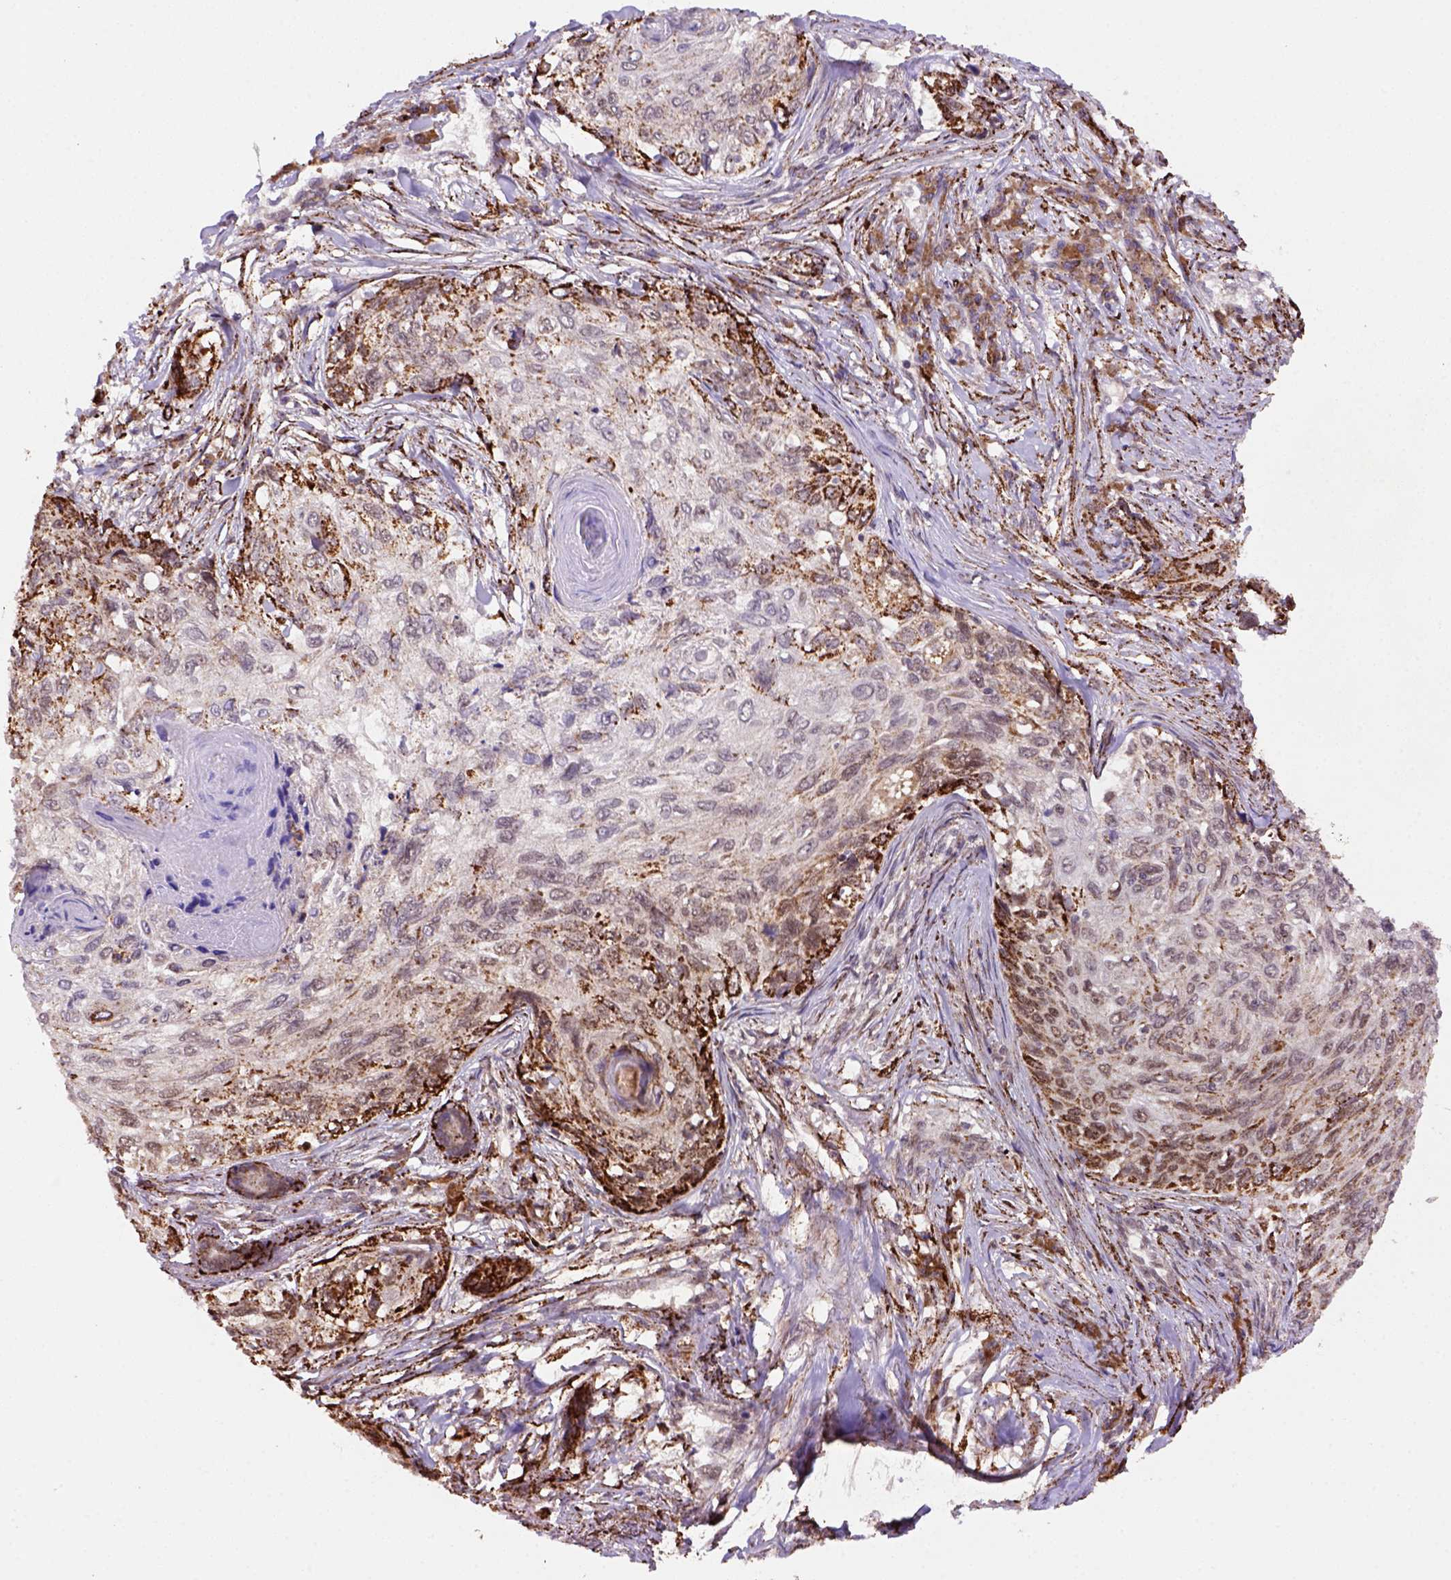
{"staining": {"intensity": "strong", "quantity": "25%-75%", "location": "cytoplasmic/membranous"}, "tissue": "skin cancer", "cell_type": "Tumor cells", "image_type": "cancer", "snomed": [{"axis": "morphology", "description": "Squamous cell carcinoma, NOS"}, {"axis": "topography", "description": "Skin"}], "caption": "This is a histology image of immunohistochemistry staining of squamous cell carcinoma (skin), which shows strong staining in the cytoplasmic/membranous of tumor cells.", "gene": "FZD7", "patient": {"sex": "male", "age": 92}}